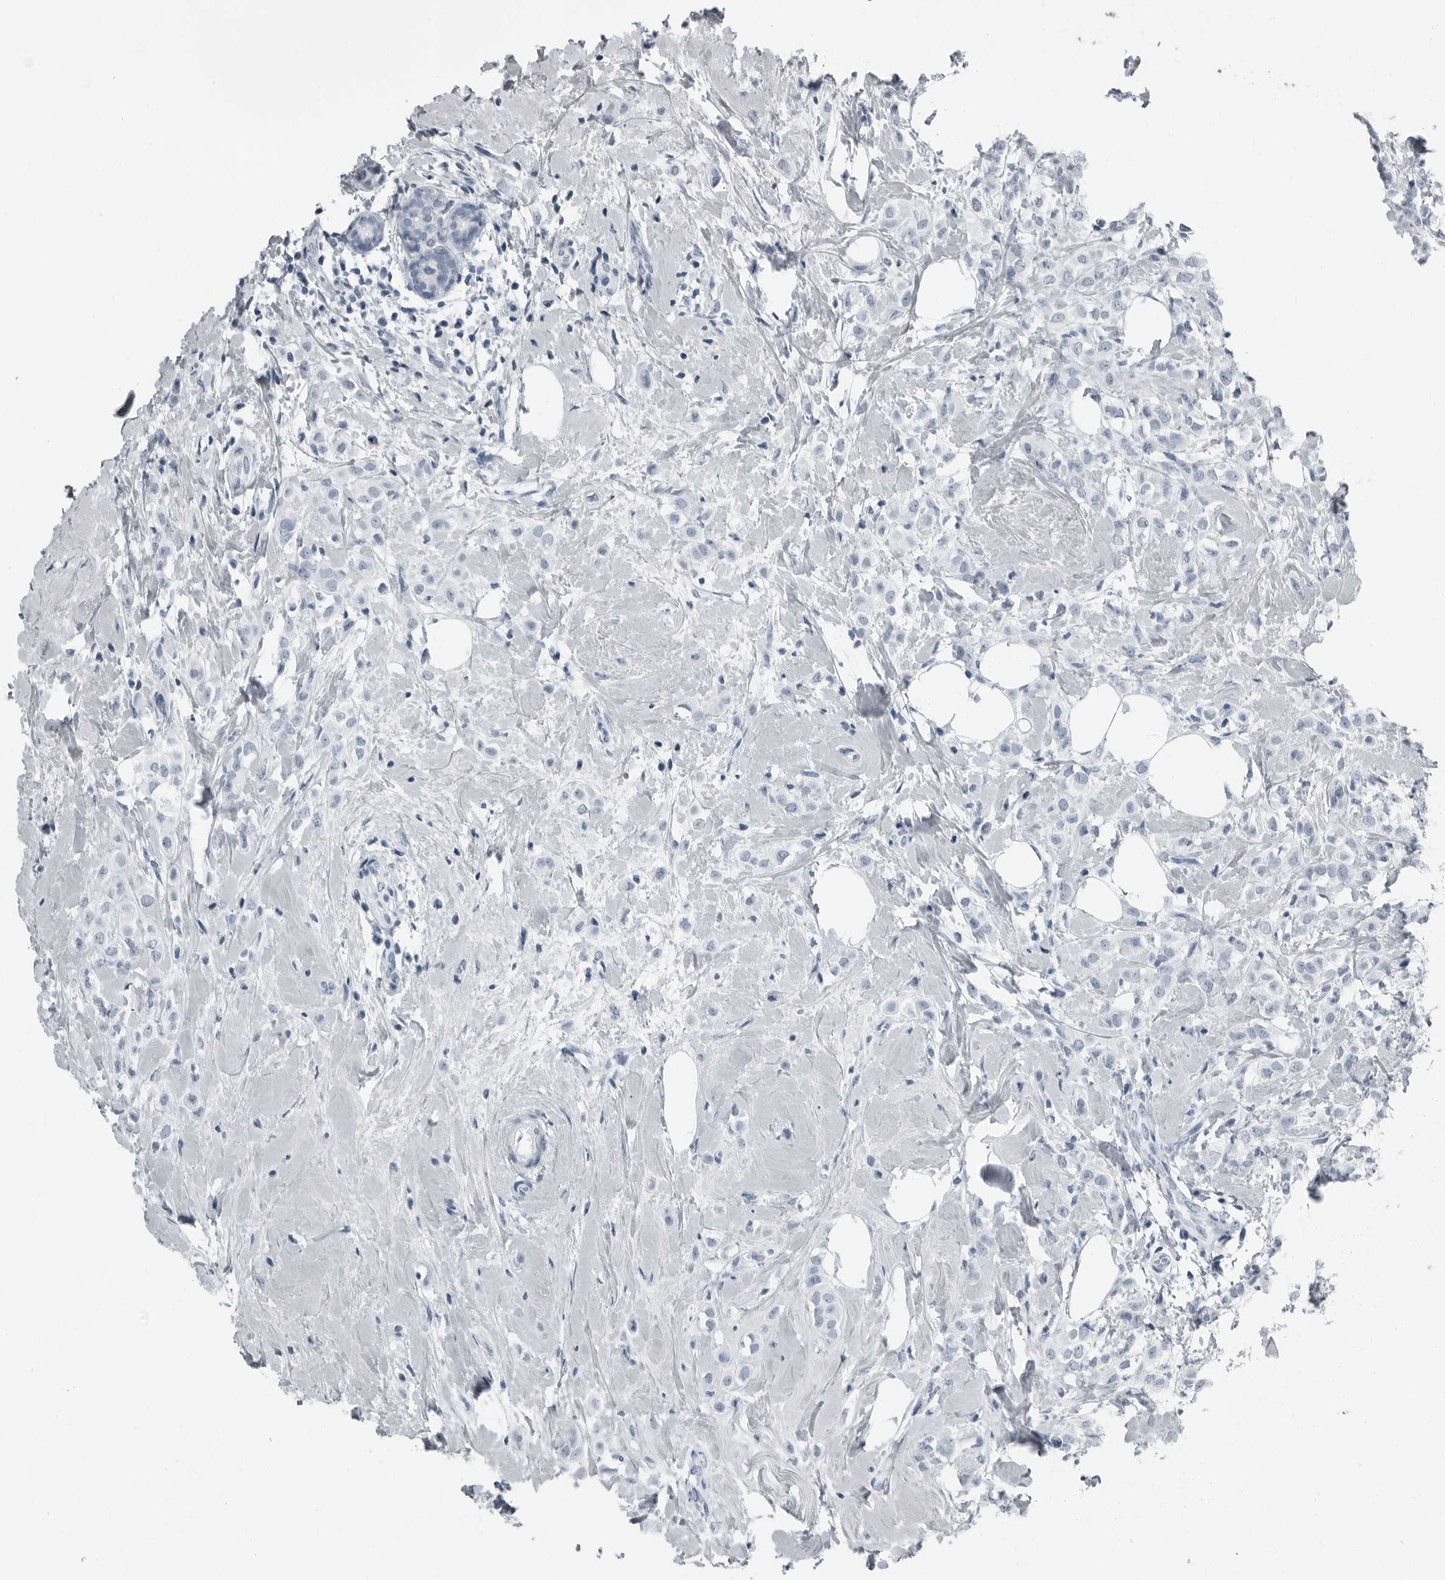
{"staining": {"intensity": "negative", "quantity": "none", "location": "none"}, "tissue": "breast cancer", "cell_type": "Tumor cells", "image_type": "cancer", "snomed": [{"axis": "morphology", "description": "Lobular carcinoma"}, {"axis": "topography", "description": "Breast"}], "caption": "Micrograph shows no protein expression in tumor cells of breast lobular carcinoma tissue. Brightfield microscopy of IHC stained with DAB (brown) and hematoxylin (blue), captured at high magnification.", "gene": "PRSS1", "patient": {"sex": "female", "age": 47}}